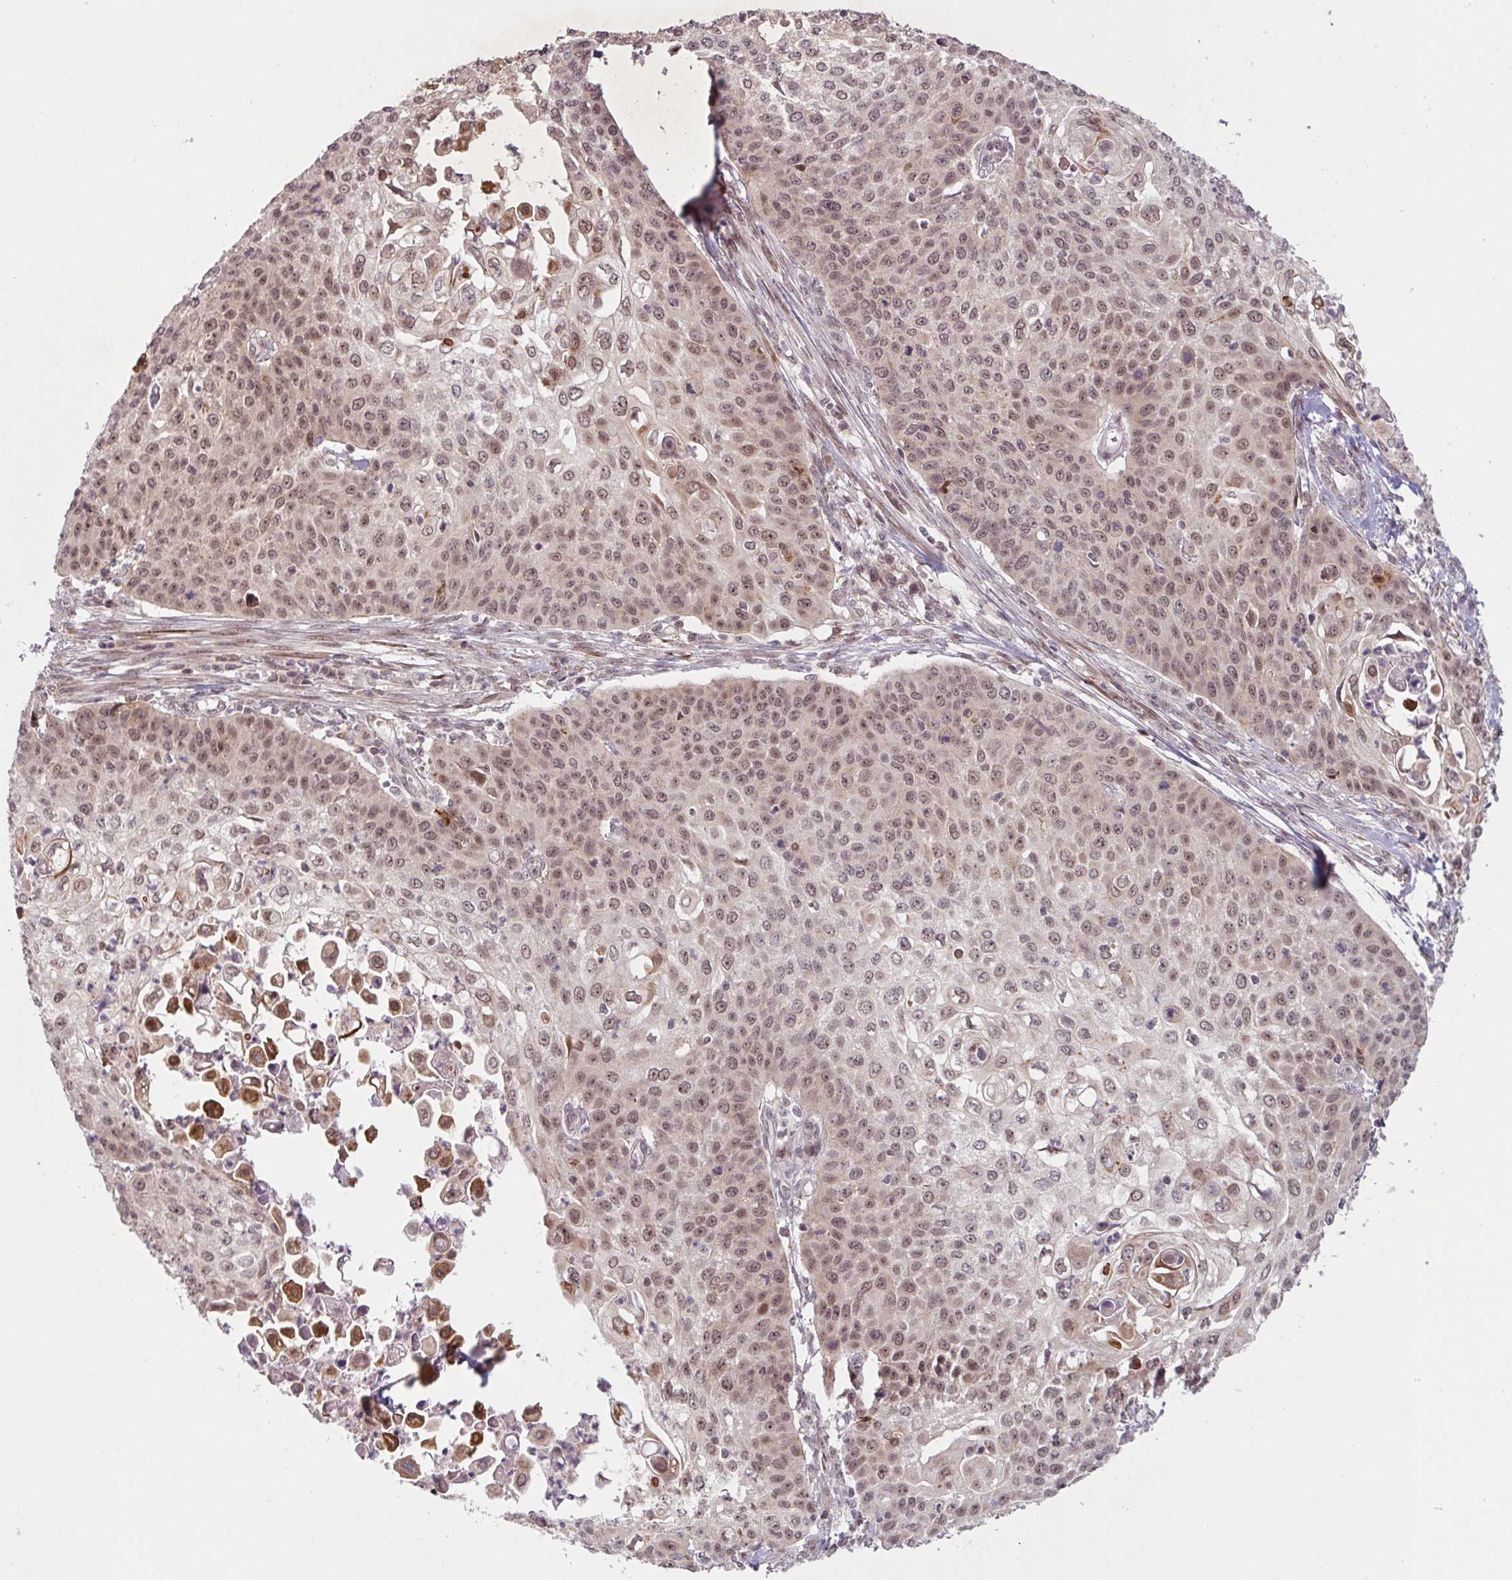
{"staining": {"intensity": "moderate", "quantity": ">75%", "location": "cytoplasmic/membranous,nuclear"}, "tissue": "cervical cancer", "cell_type": "Tumor cells", "image_type": "cancer", "snomed": [{"axis": "morphology", "description": "Squamous cell carcinoma, NOS"}, {"axis": "topography", "description": "Cervix"}], "caption": "Immunohistochemical staining of cervical cancer displays medium levels of moderate cytoplasmic/membranous and nuclear positivity in approximately >75% of tumor cells.", "gene": "NLRP13", "patient": {"sex": "female", "age": 65}}